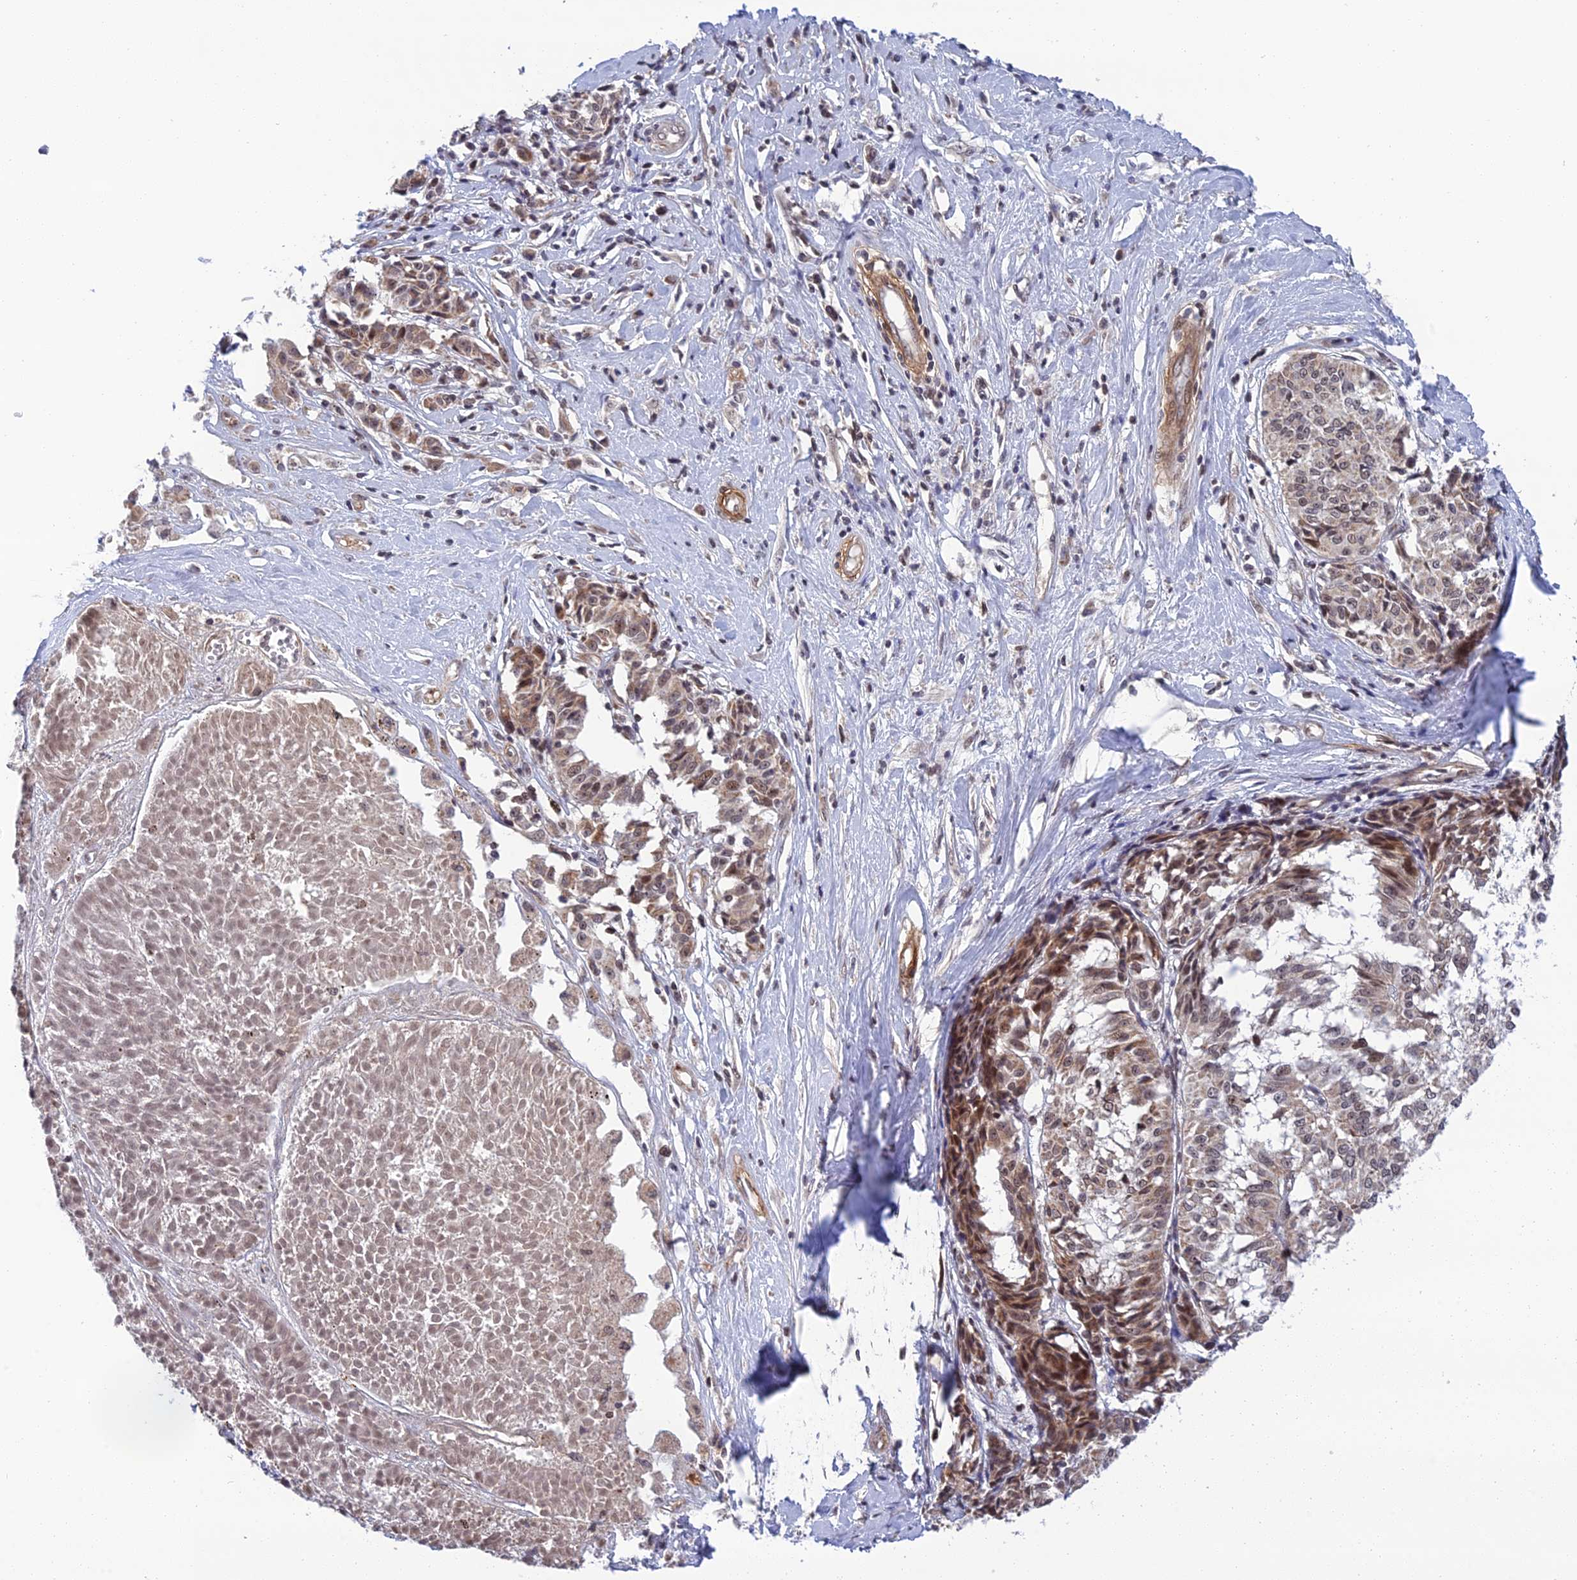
{"staining": {"intensity": "moderate", "quantity": "<25%", "location": "cytoplasmic/membranous,nuclear"}, "tissue": "melanoma", "cell_type": "Tumor cells", "image_type": "cancer", "snomed": [{"axis": "morphology", "description": "Malignant melanoma, NOS"}, {"axis": "topography", "description": "Skin"}], "caption": "Immunohistochemistry (IHC) of human melanoma displays low levels of moderate cytoplasmic/membranous and nuclear staining in about <25% of tumor cells. (DAB (3,3'-diaminobenzidine) IHC, brown staining for protein, blue staining for nuclei).", "gene": "REXO1", "patient": {"sex": "female", "age": 72}}